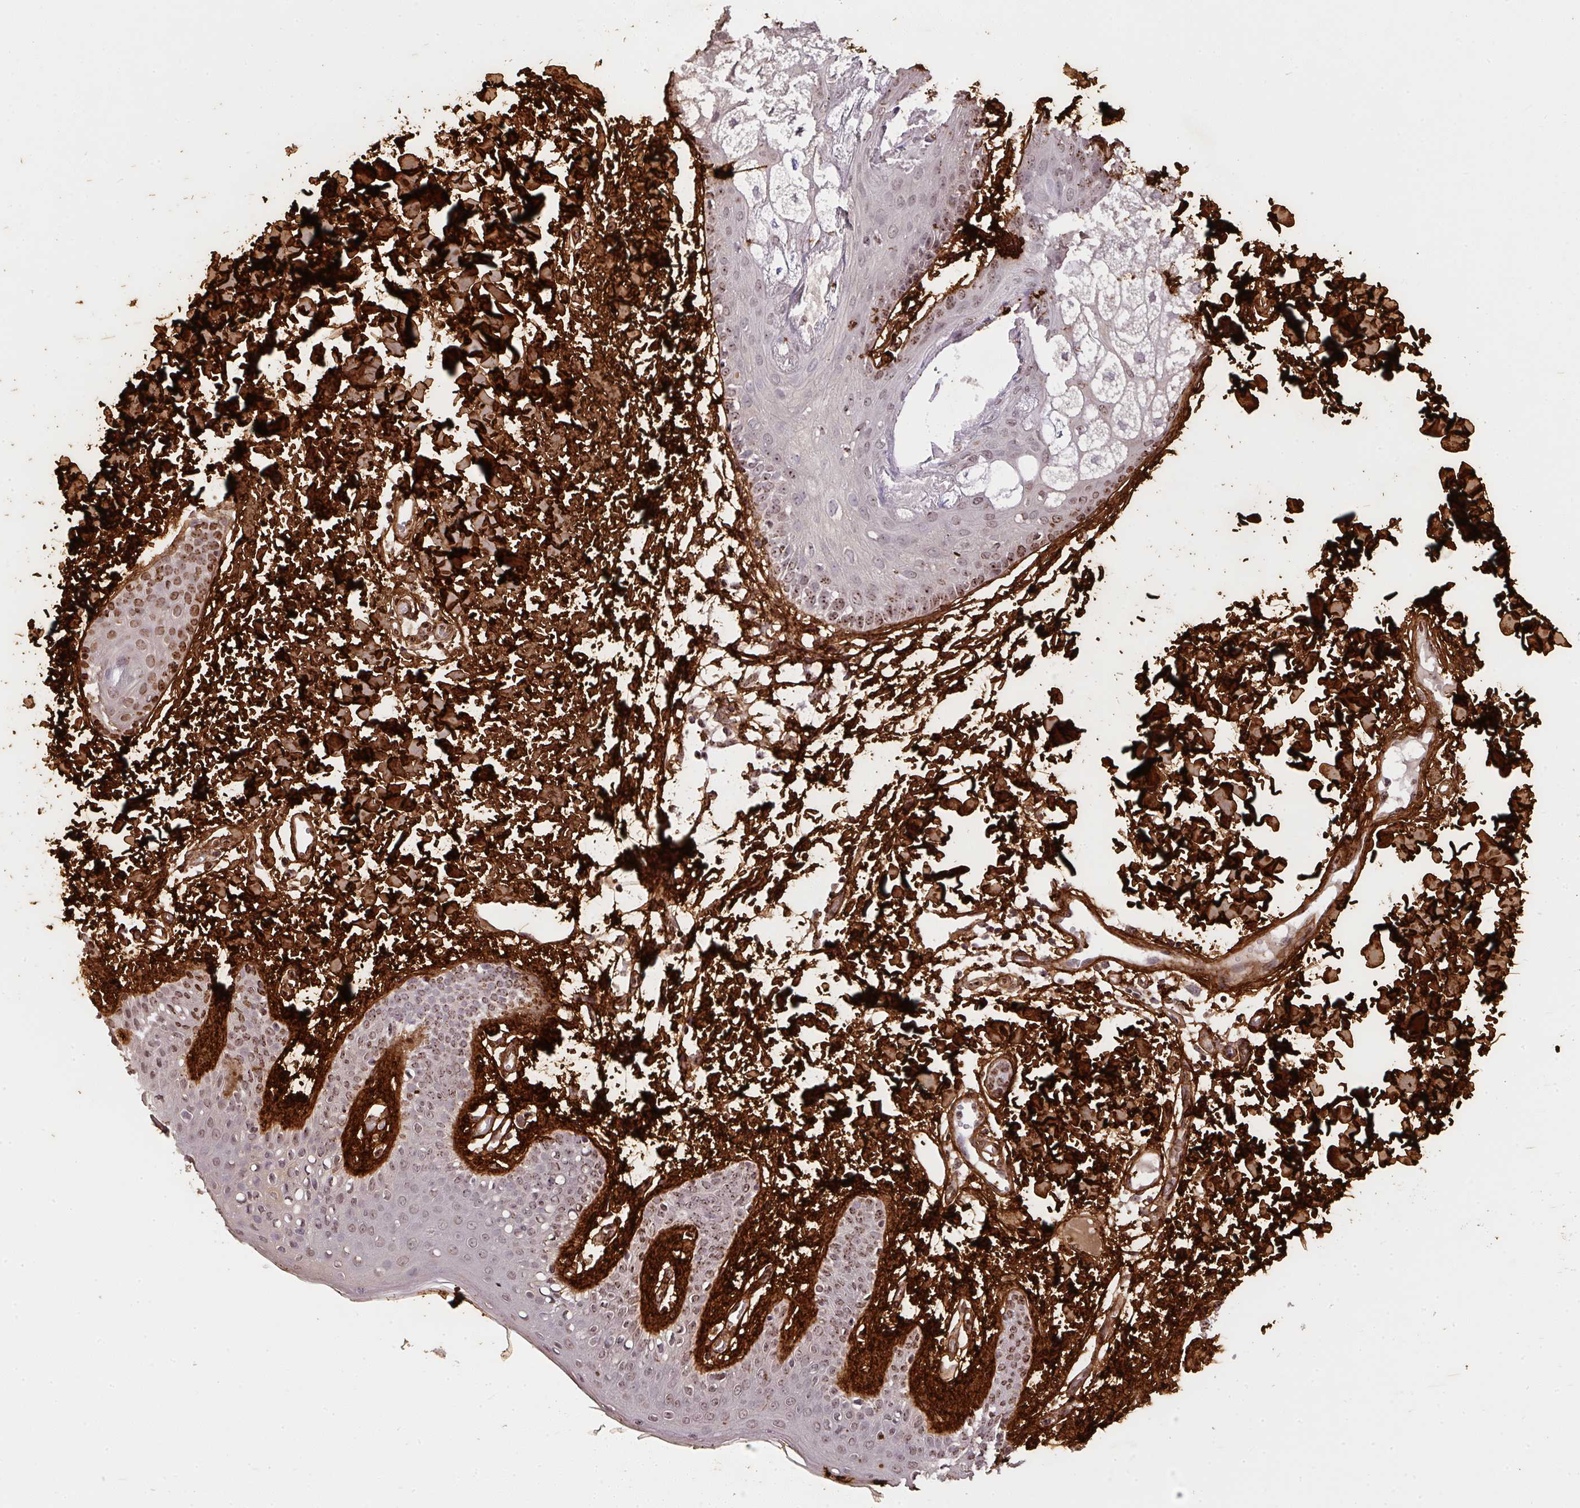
{"staining": {"intensity": "strong", "quantity": ">75%", "location": "cytoplasmic/membranous"}, "tissue": "skin", "cell_type": "Fibroblasts", "image_type": "normal", "snomed": [{"axis": "morphology", "description": "Normal tissue, NOS"}, {"axis": "topography", "description": "Skin"}], "caption": "Protein staining of normal skin shows strong cytoplasmic/membranous staining in about >75% of fibroblasts.", "gene": "COL3A1", "patient": {"sex": "male", "age": 16}}